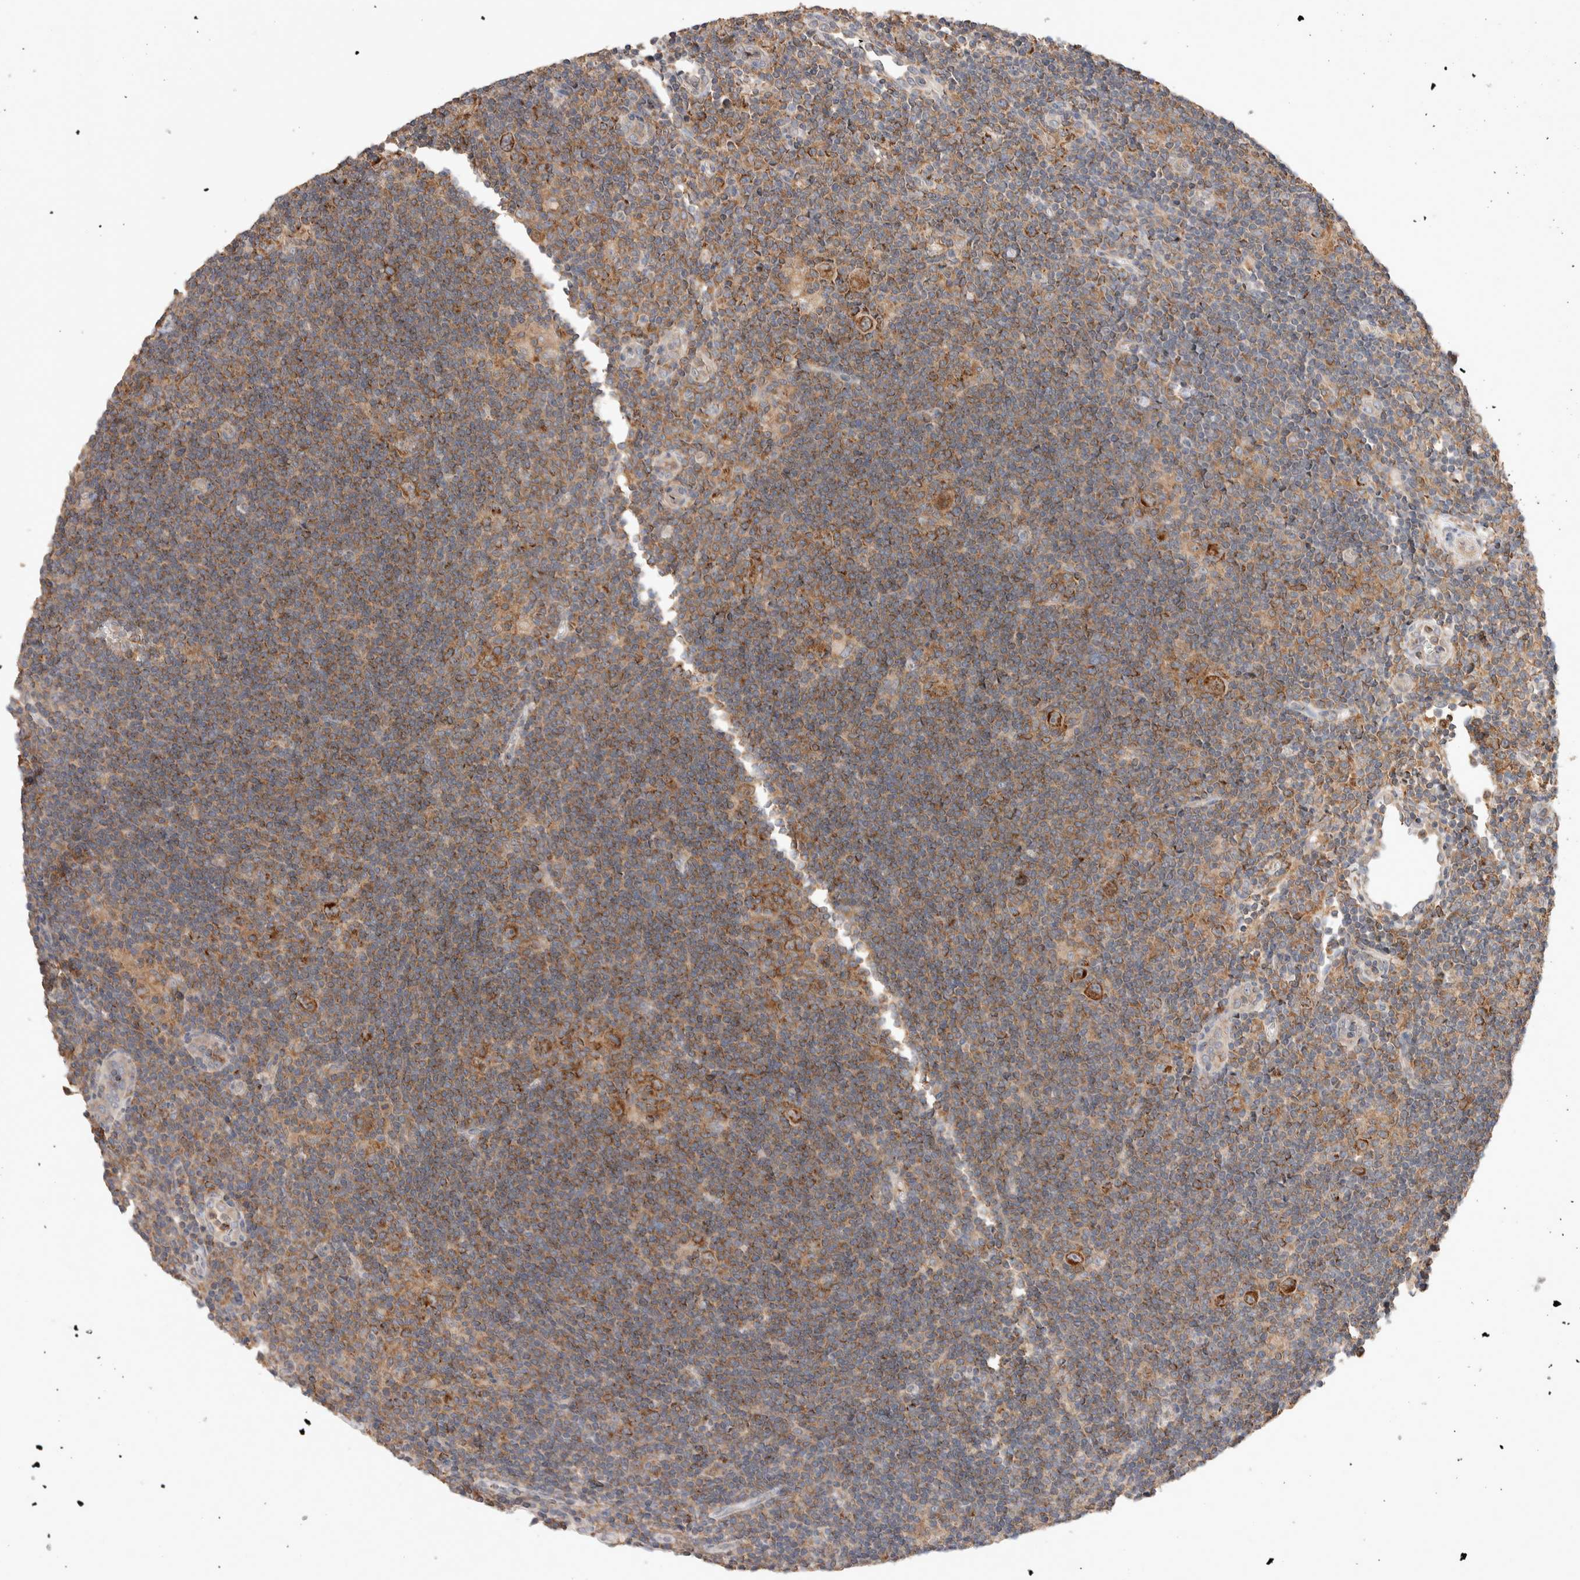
{"staining": {"intensity": "strong", "quantity": ">75%", "location": "cytoplasmic/membranous"}, "tissue": "lymphoma", "cell_type": "Tumor cells", "image_type": "cancer", "snomed": [{"axis": "morphology", "description": "Hodgkin's disease, NOS"}, {"axis": "topography", "description": "Lymph node"}], "caption": "IHC photomicrograph of lymphoma stained for a protein (brown), which shows high levels of strong cytoplasmic/membranous staining in approximately >75% of tumor cells.", "gene": "DEPTOR", "patient": {"sex": "female", "age": 57}}